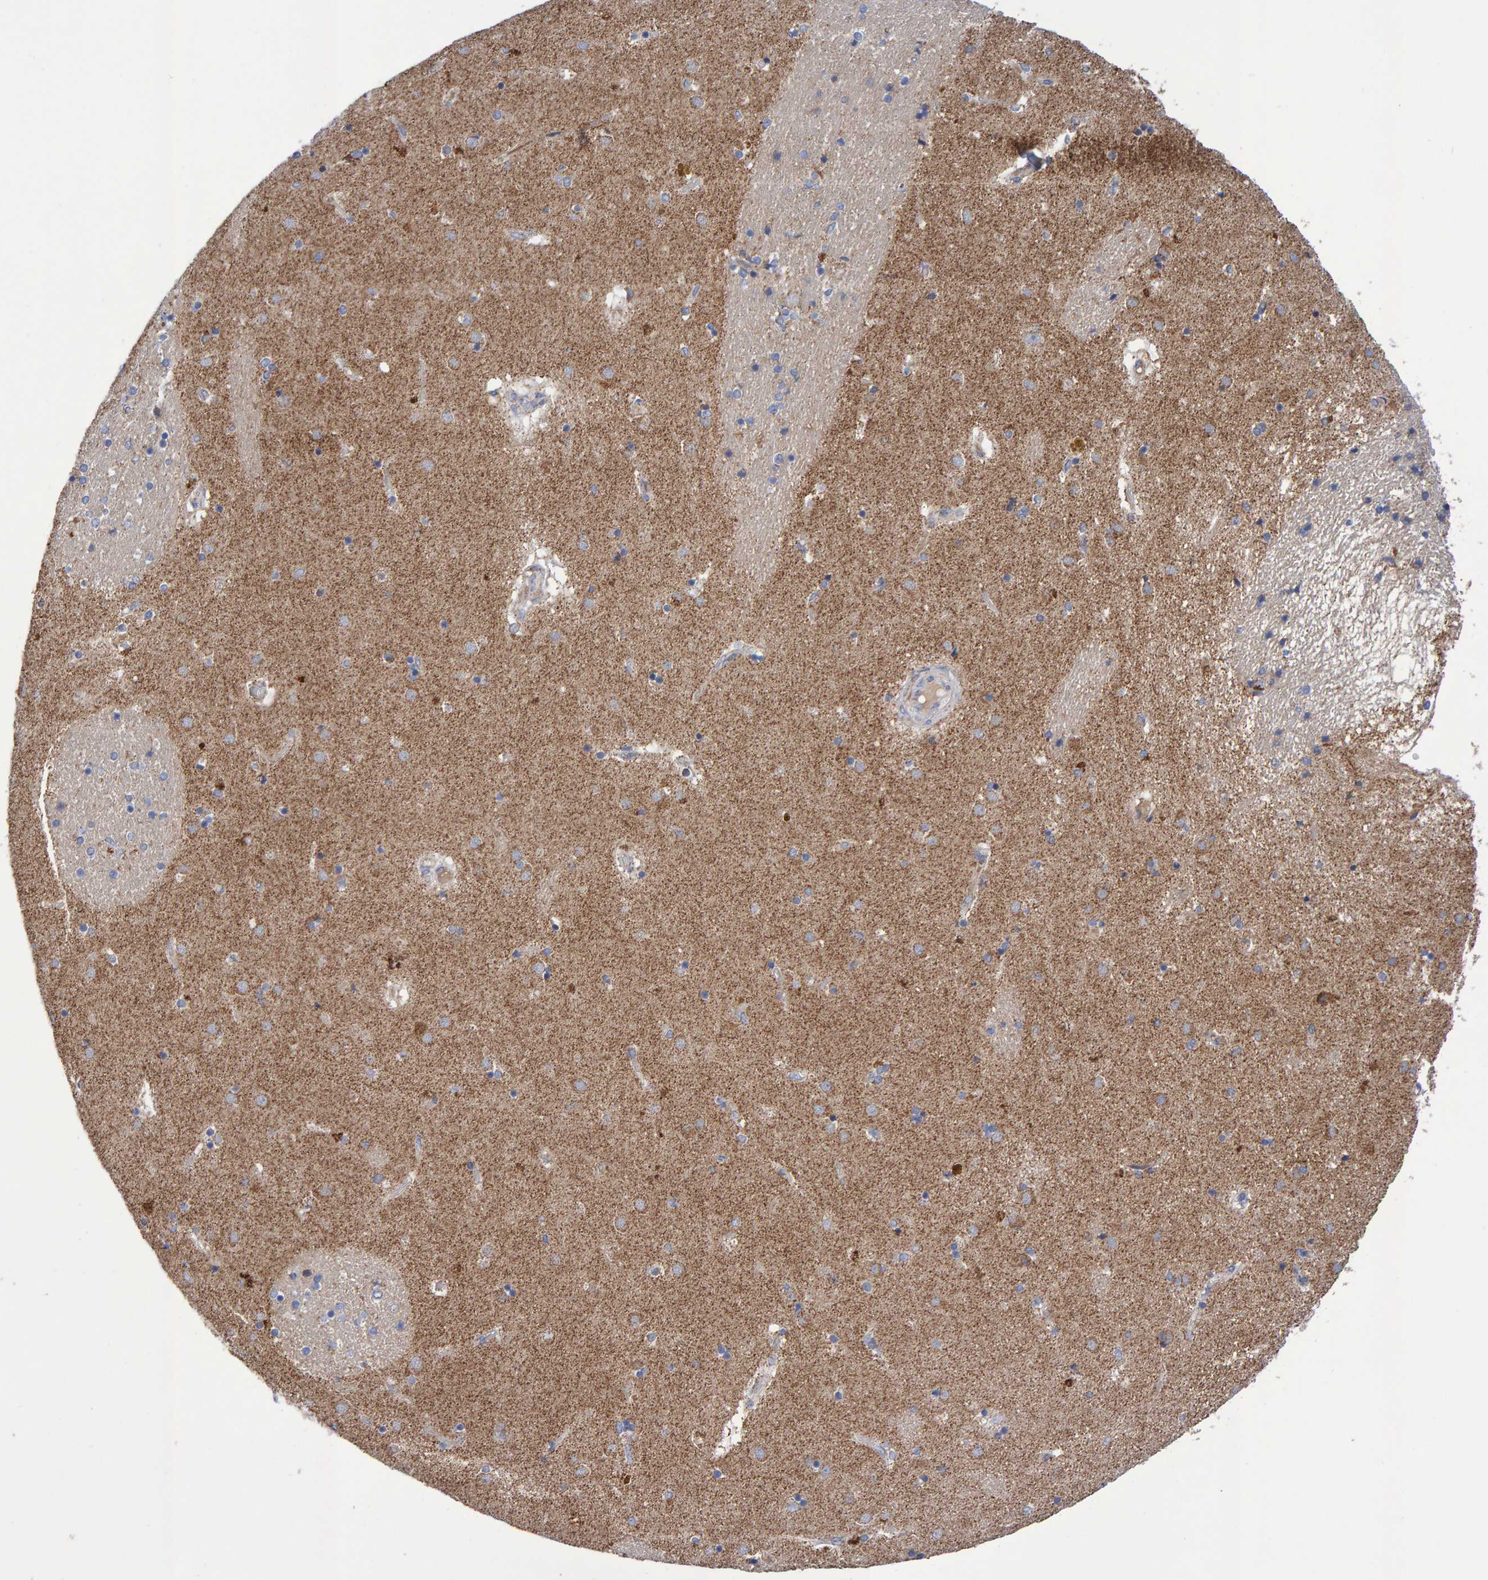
{"staining": {"intensity": "negative", "quantity": "none", "location": "none"}, "tissue": "caudate", "cell_type": "Glial cells", "image_type": "normal", "snomed": [{"axis": "morphology", "description": "Normal tissue, NOS"}, {"axis": "topography", "description": "Lateral ventricle wall"}], "caption": "This is an immunohistochemistry (IHC) micrograph of benign caudate. There is no staining in glial cells.", "gene": "EFR3A", "patient": {"sex": "male", "age": 70}}